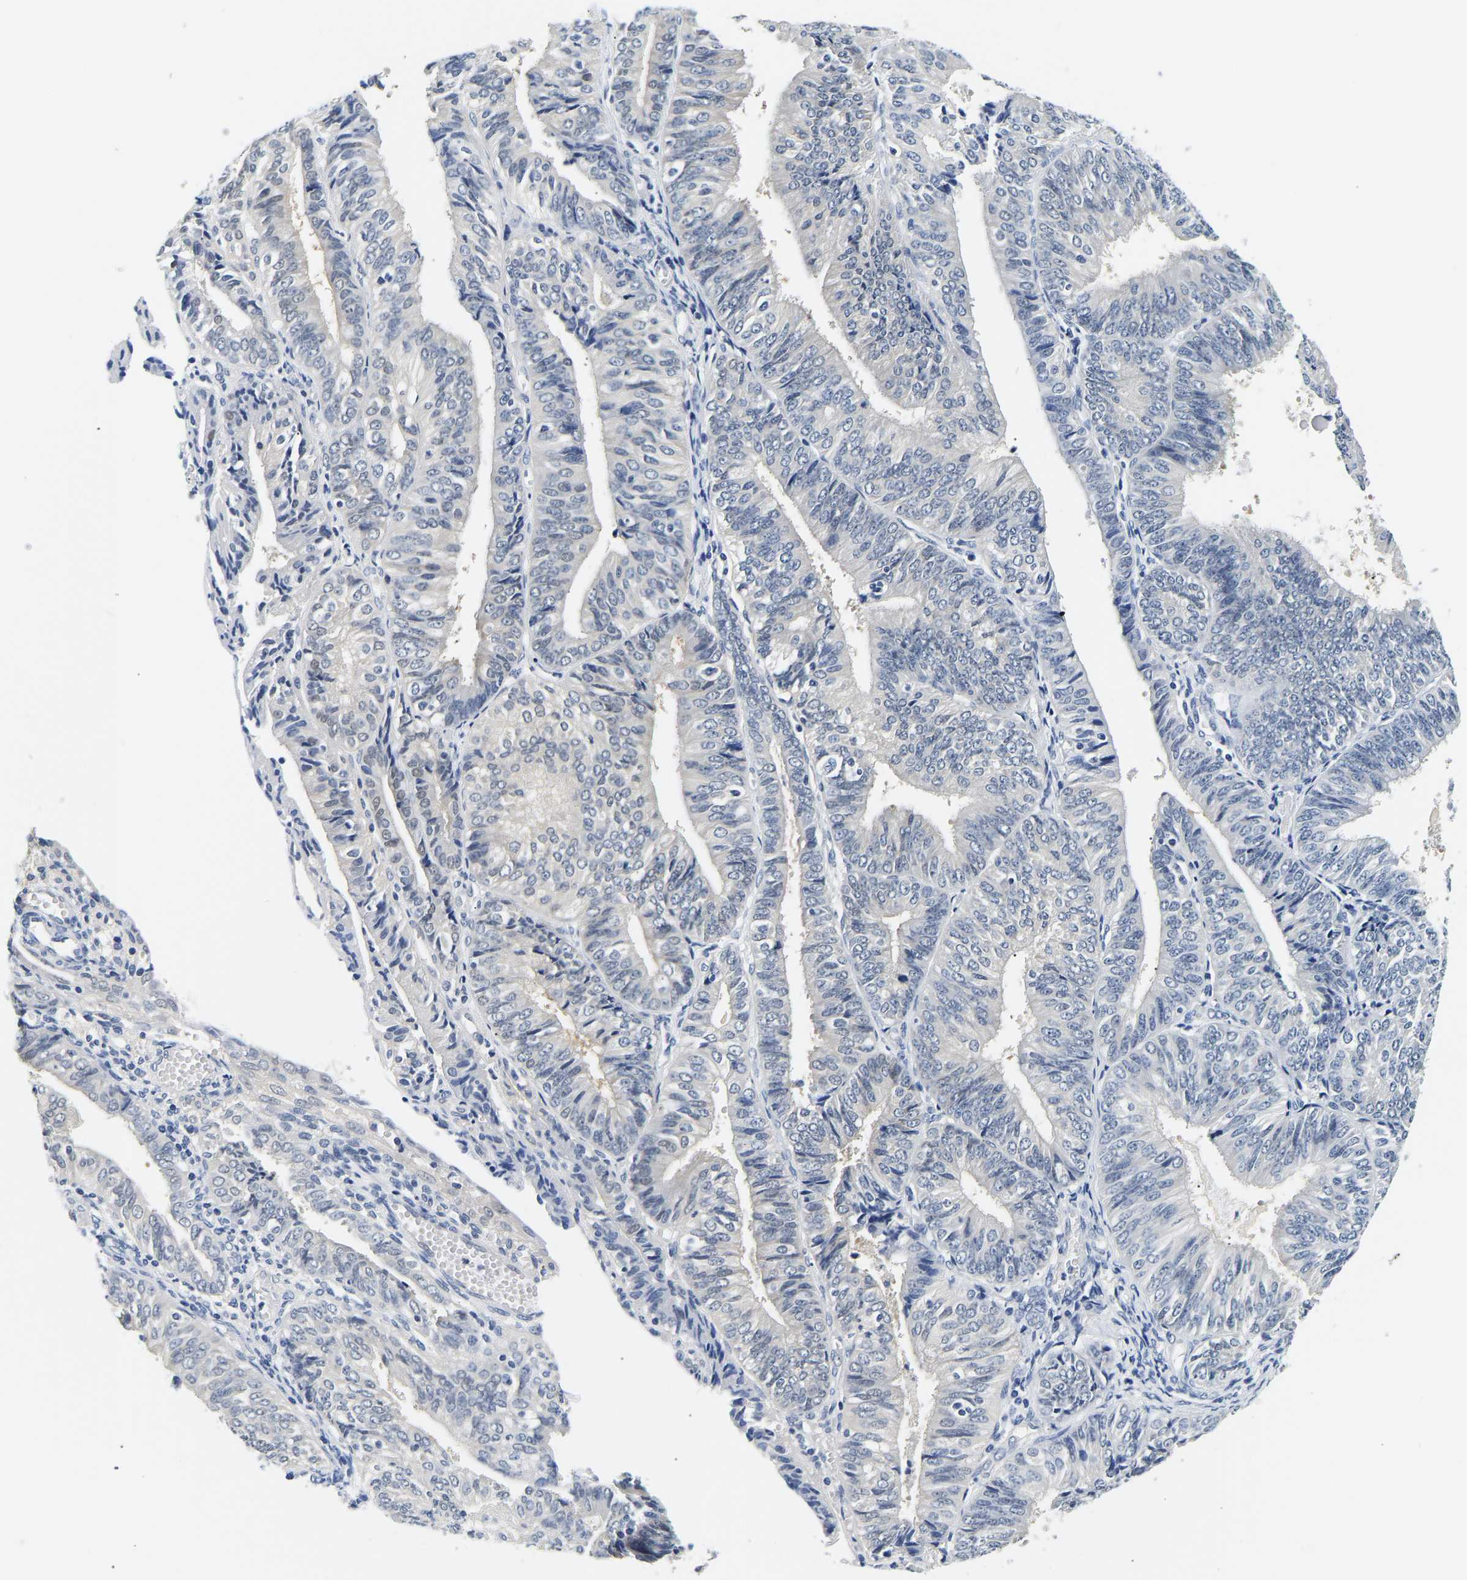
{"staining": {"intensity": "negative", "quantity": "none", "location": "none"}, "tissue": "endometrial cancer", "cell_type": "Tumor cells", "image_type": "cancer", "snomed": [{"axis": "morphology", "description": "Adenocarcinoma, NOS"}, {"axis": "topography", "description": "Endometrium"}], "caption": "DAB (3,3'-diaminobenzidine) immunohistochemical staining of human adenocarcinoma (endometrial) exhibits no significant positivity in tumor cells.", "gene": "UCHL3", "patient": {"sex": "female", "age": 58}}